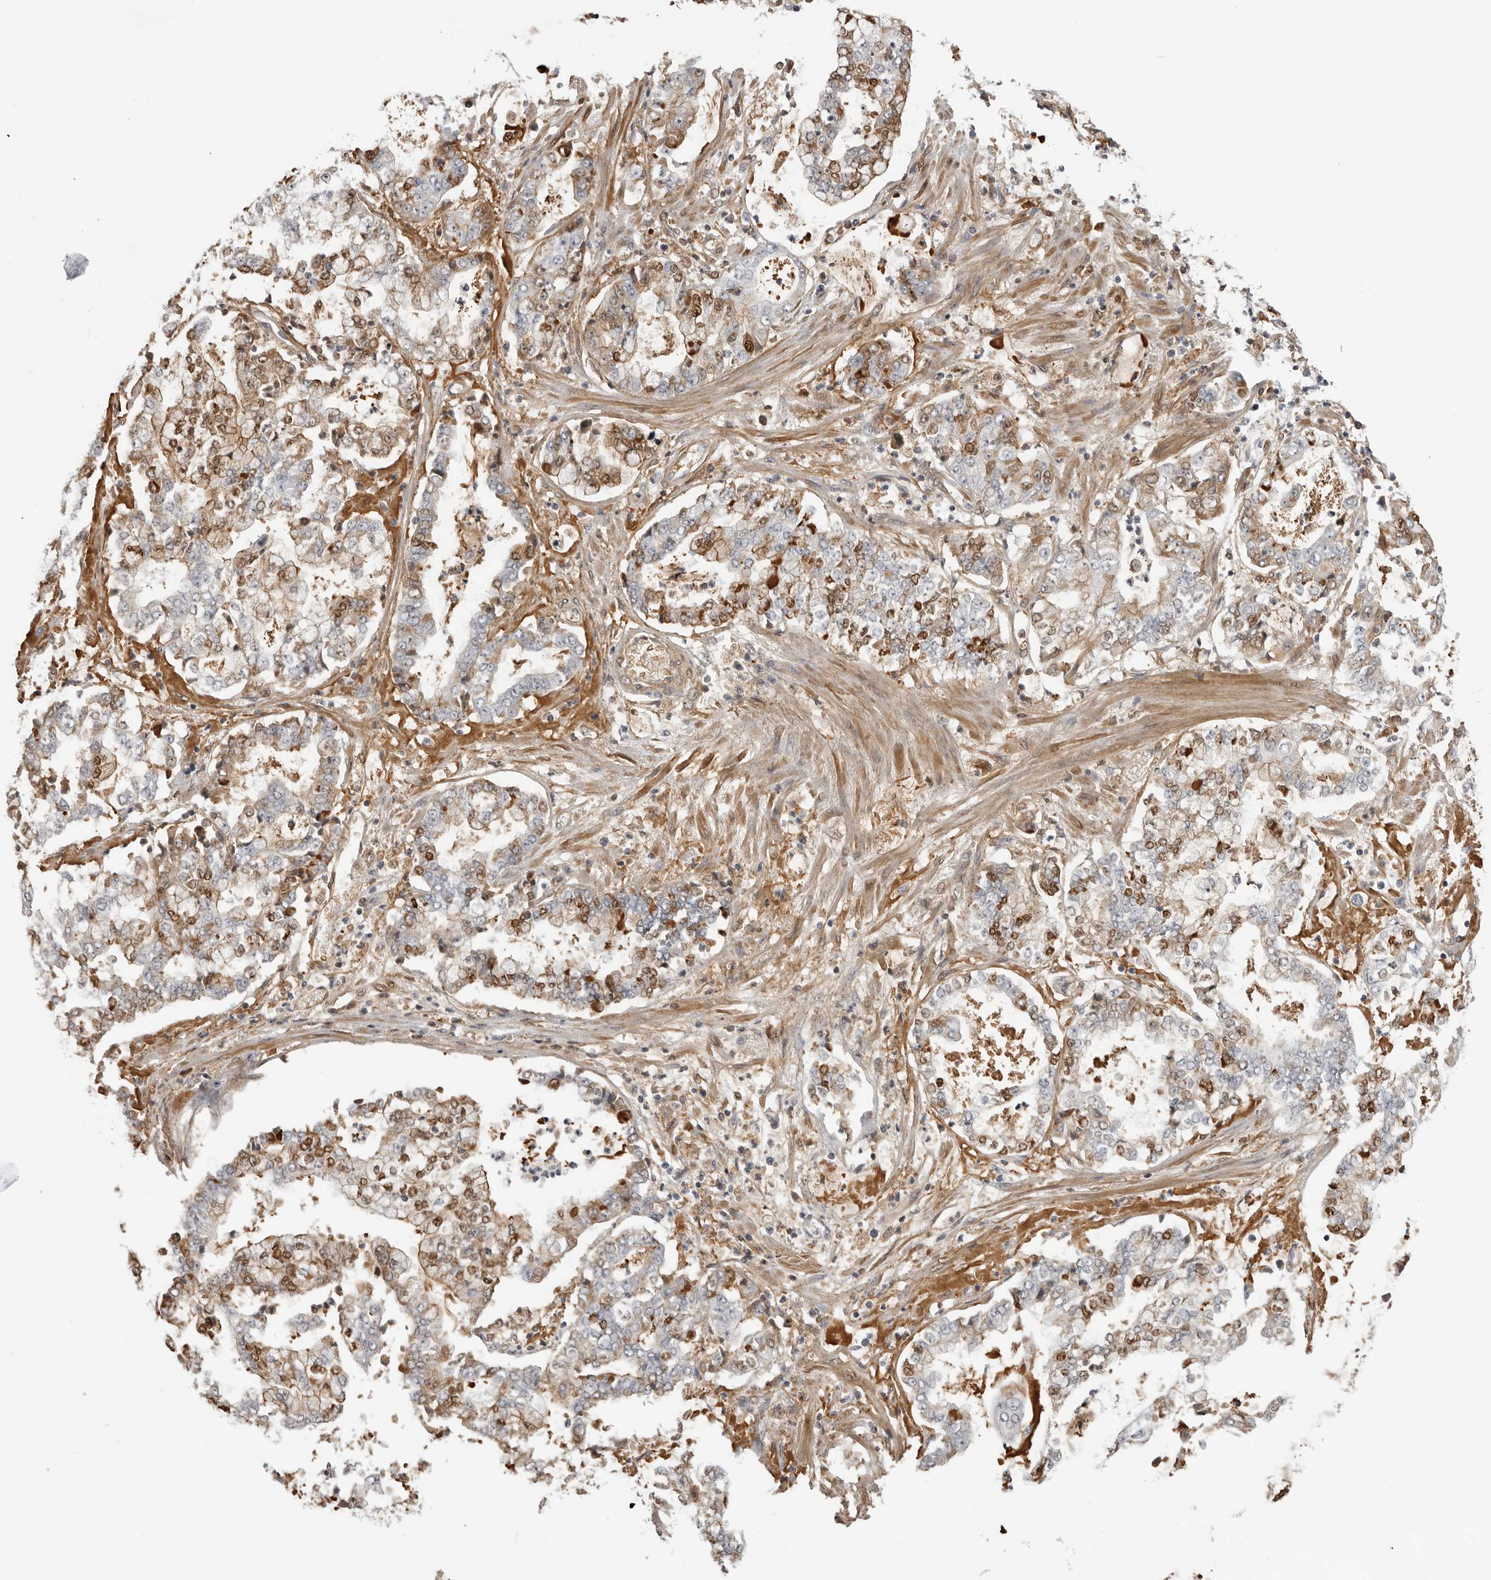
{"staining": {"intensity": "moderate", "quantity": "<25%", "location": "cytoplasmic/membranous,nuclear"}, "tissue": "stomach cancer", "cell_type": "Tumor cells", "image_type": "cancer", "snomed": [{"axis": "morphology", "description": "Adenocarcinoma, NOS"}, {"axis": "topography", "description": "Stomach"}], "caption": "Protein analysis of stomach adenocarcinoma tissue displays moderate cytoplasmic/membranous and nuclear positivity in about <25% of tumor cells.", "gene": "PLEKHF2", "patient": {"sex": "male", "age": 76}}